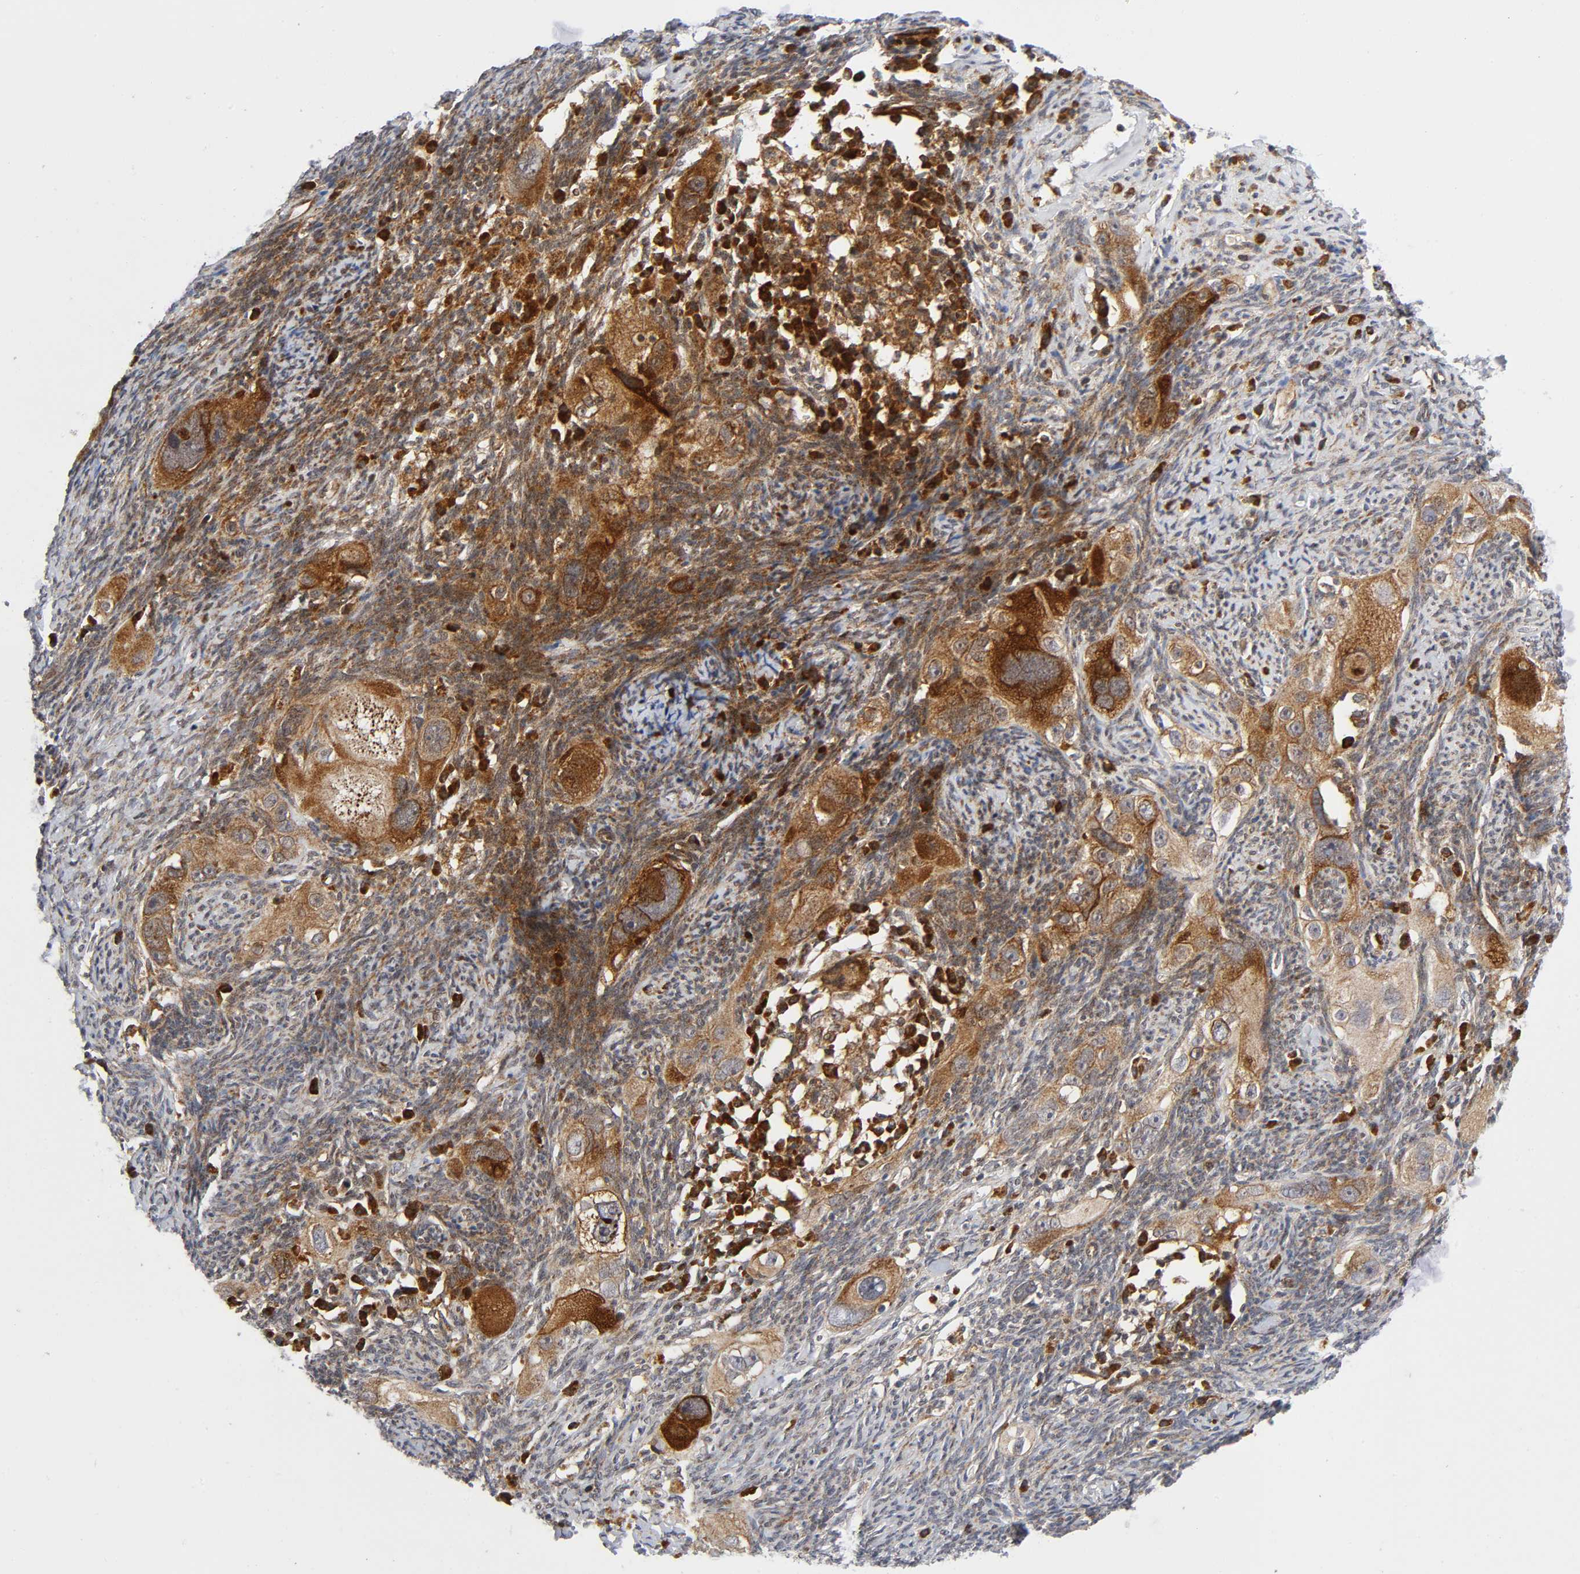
{"staining": {"intensity": "moderate", "quantity": ">75%", "location": "cytoplasmic/membranous"}, "tissue": "ovarian cancer", "cell_type": "Tumor cells", "image_type": "cancer", "snomed": [{"axis": "morphology", "description": "Normal tissue, NOS"}, {"axis": "morphology", "description": "Cystadenocarcinoma, serous, NOS"}, {"axis": "topography", "description": "Ovary"}], "caption": "Protein staining of ovarian serous cystadenocarcinoma tissue exhibits moderate cytoplasmic/membranous positivity in about >75% of tumor cells.", "gene": "EIF5", "patient": {"sex": "female", "age": 62}}